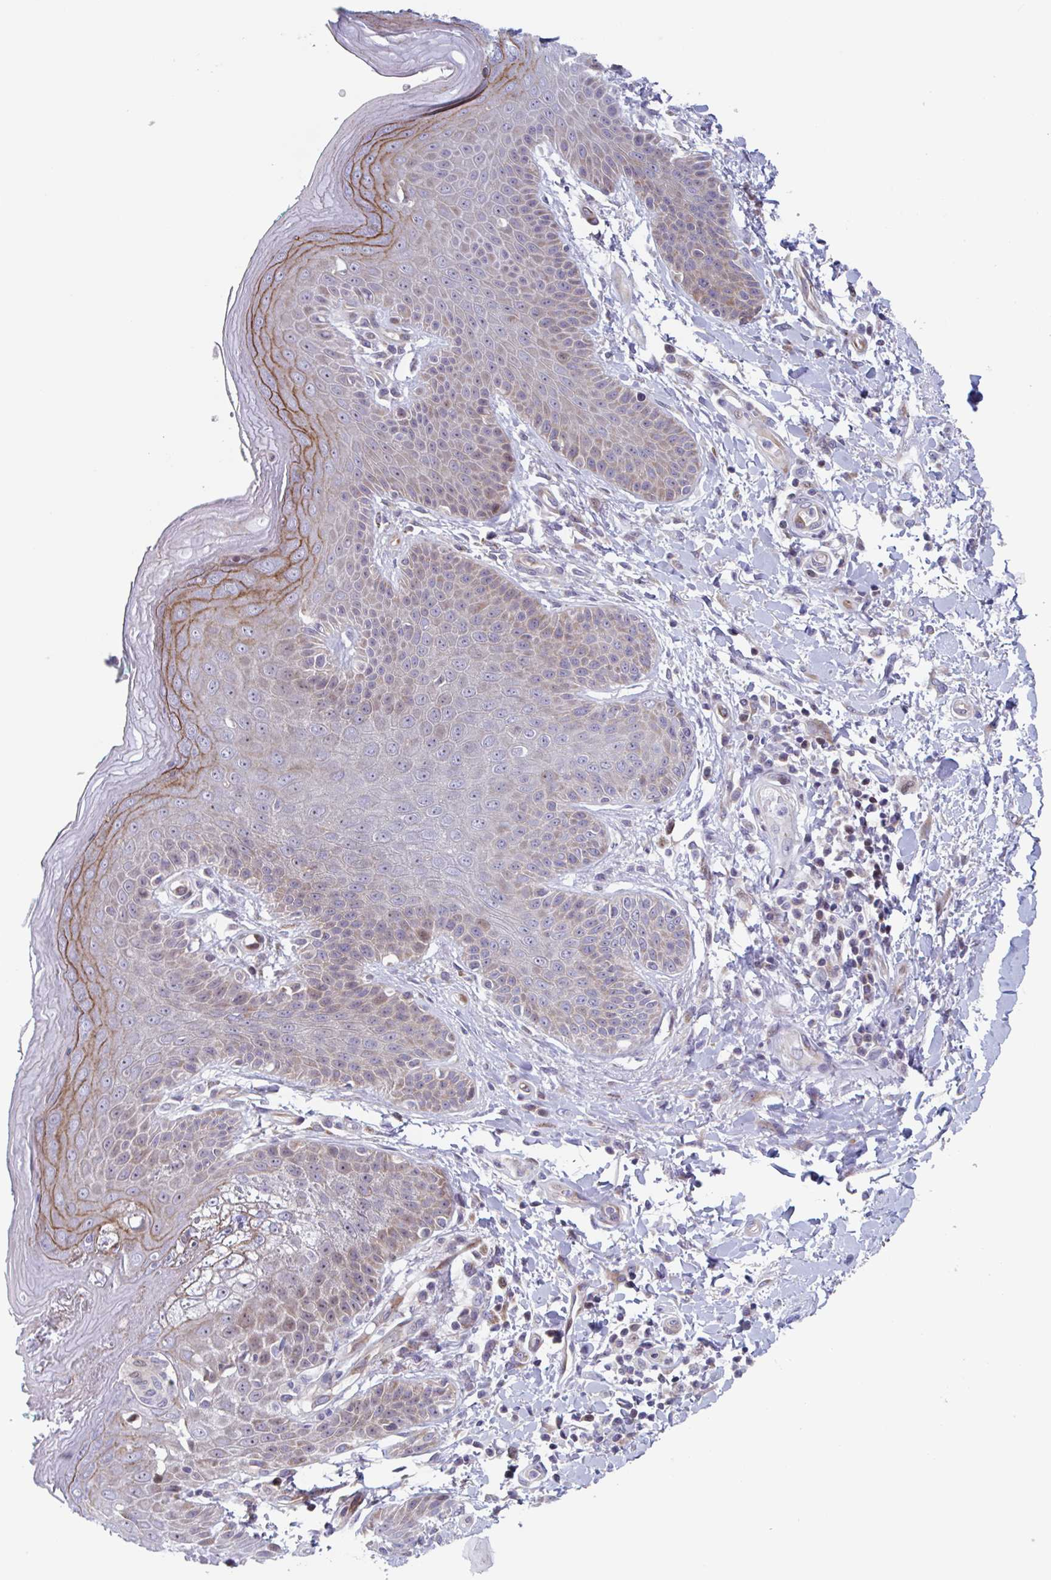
{"staining": {"intensity": "moderate", "quantity": "<25%", "location": "cytoplasmic/membranous"}, "tissue": "skin", "cell_type": "Epidermal cells", "image_type": "normal", "snomed": [{"axis": "morphology", "description": "Normal tissue, NOS"}, {"axis": "topography", "description": "Peripheral nerve tissue"}], "caption": "A high-resolution image shows IHC staining of unremarkable skin, which demonstrates moderate cytoplasmic/membranous expression in about <25% of epidermal cells. The staining is performed using DAB (3,3'-diaminobenzidine) brown chromogen to label protein expression. The nuclei are counter-stained blue using hematoxylin.", "gene": "DUXA", "patient": {"sex": "male", "age": 51}}